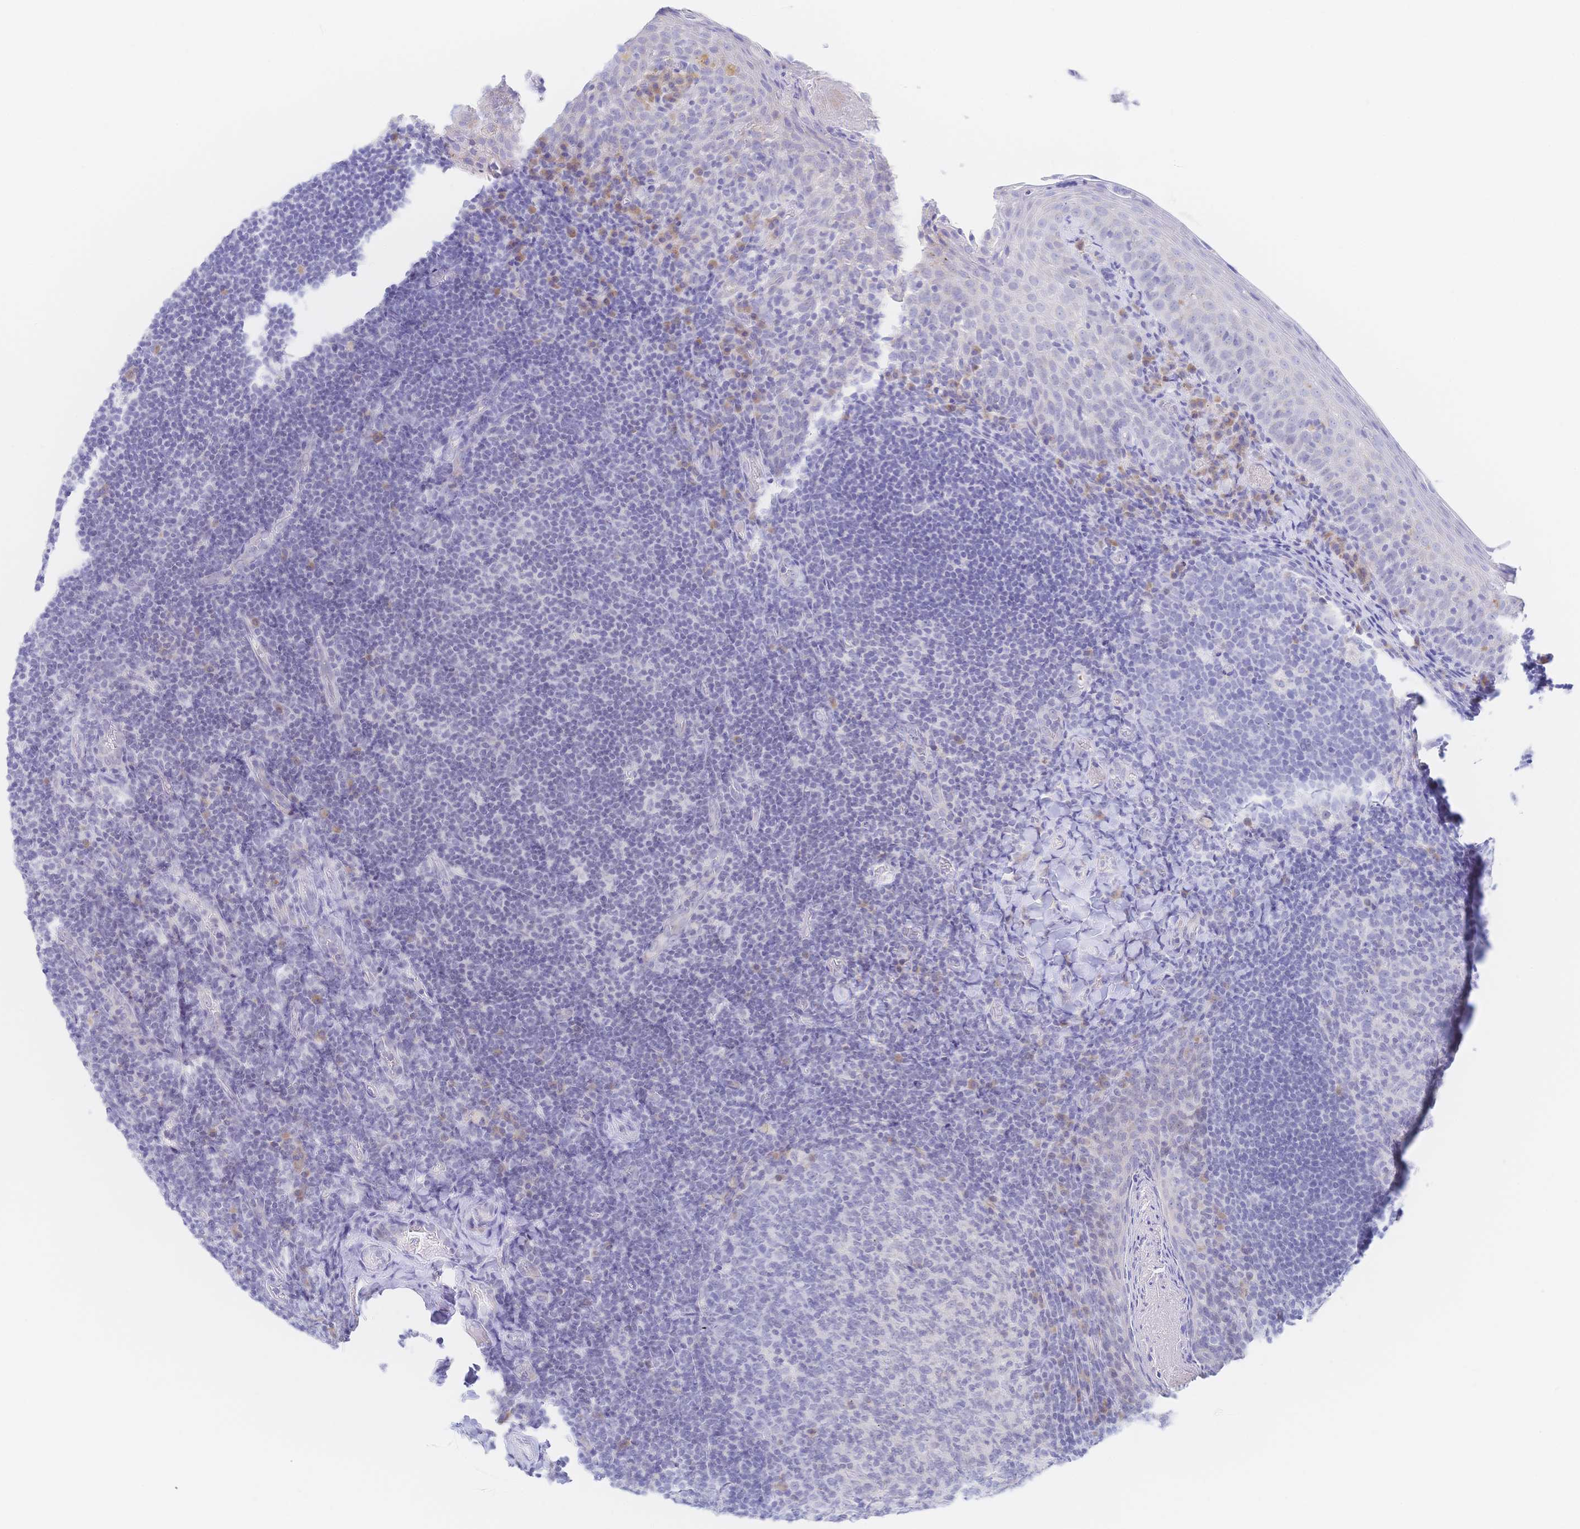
{"staining": {"intensity": "negative", "quantity": "none", "location": "none"}, "tissue": "tonsil", "cell_type": "Germinal center cells", "image_type": "normal", "snomed": [{"axis": "morphology", "description": "Normal tissue, NOS"}, {"axis": "topography", "description": "Tonsil"}], "caption": "This is an immunohistochemistry (IHC) photomicrograph of normal tonsil. There is no staining in germinal center cells.", "gene": "SIAH3", "patient": {"sex": "female", "age": 10}}